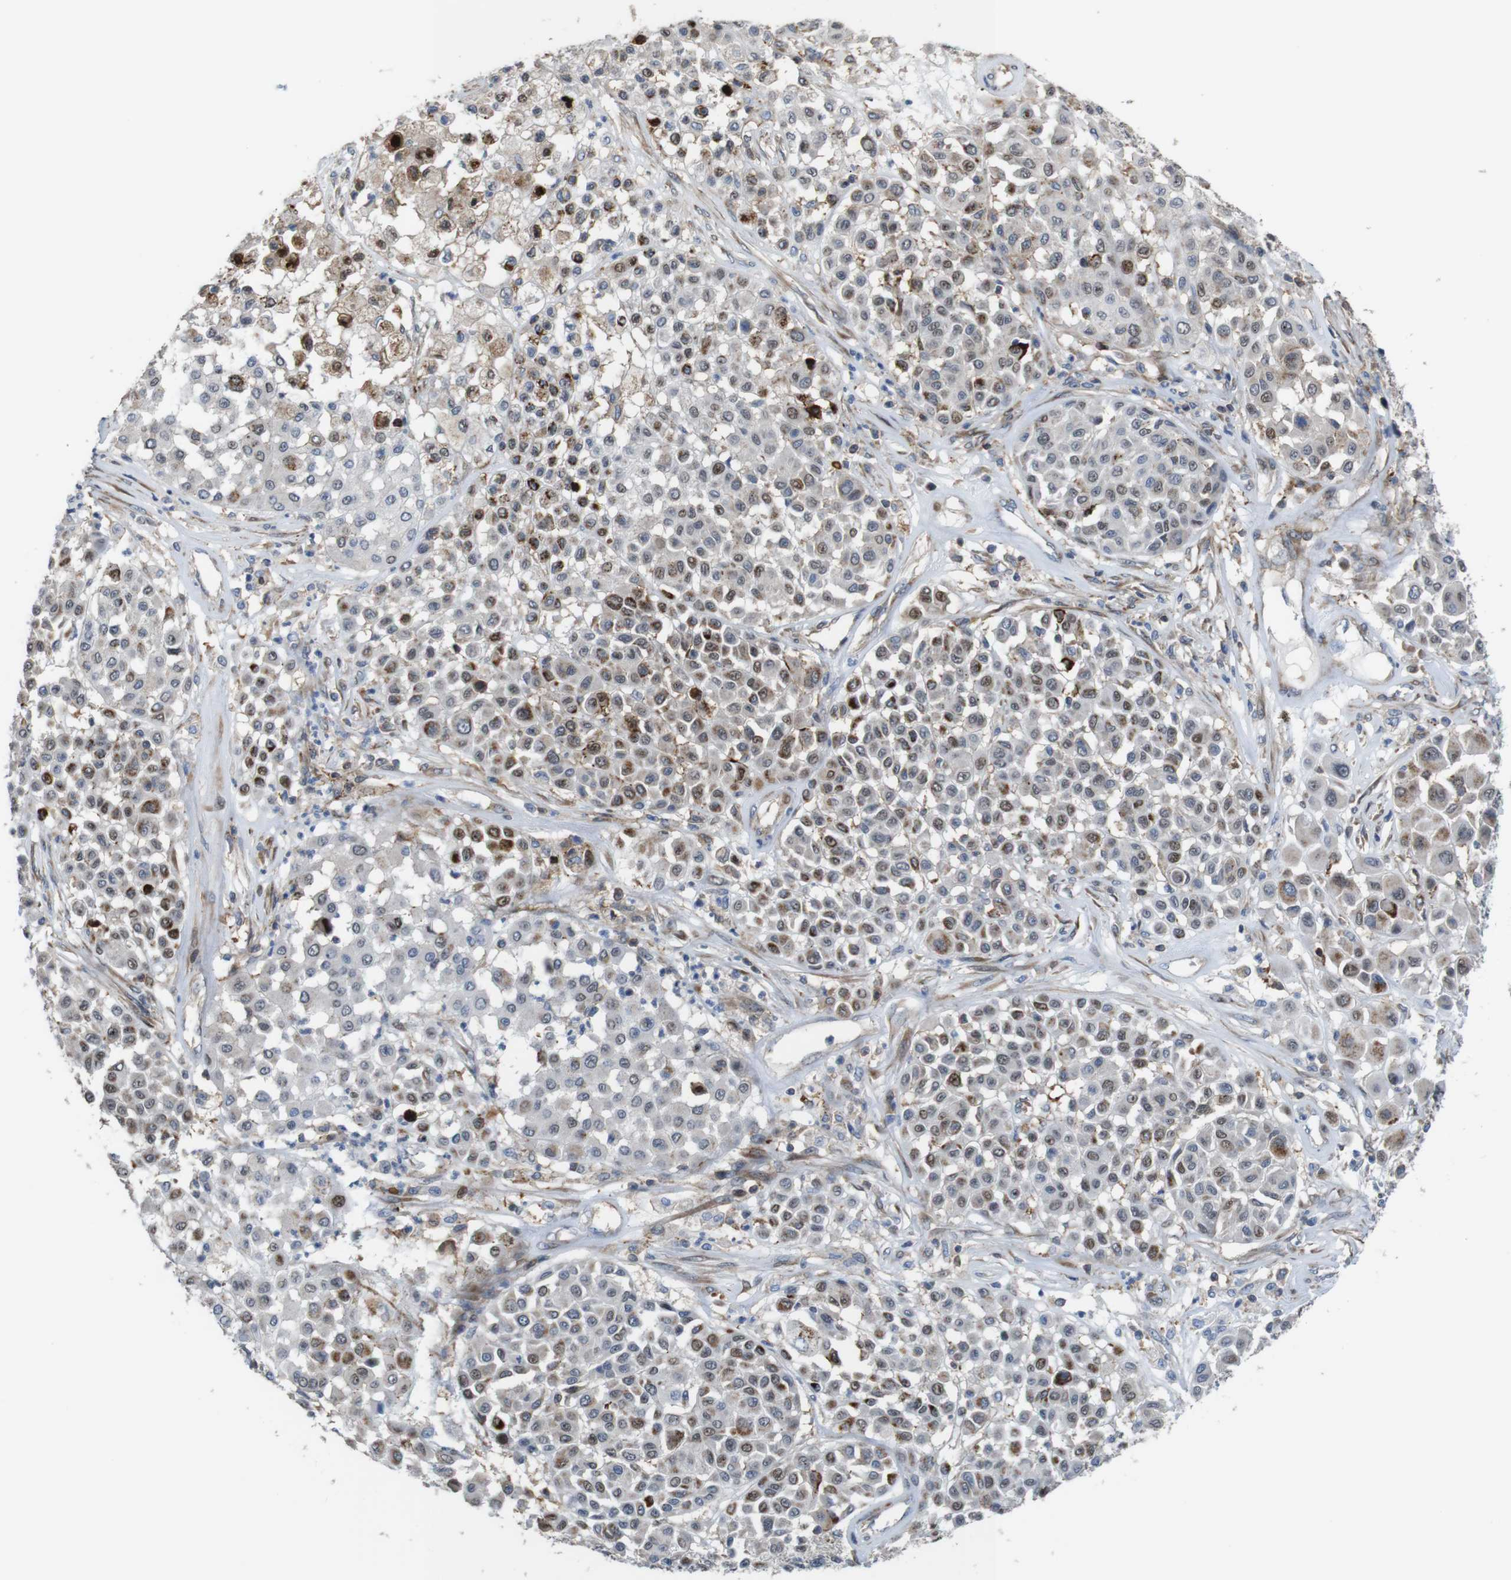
{"staining": {"intensity": "moderate", "quantity": "25%-75%", "location": "cytoplasmic/membranous,nuclear"}, "tissue": "melanoma", "cell_type": "Tumor cells", "image_type": "cancer", "snomed": [{"axis": "morphology", "description": "Malignant melanoma, Metastatic site"}, {"axis": "topography", "description": "Soft tissue"}], "caption": "A micrograph of malignant melanoma (metastatic site) stained for a protein reveals moderate cytoplasmic/membranous and nuclear brown staining in tumor cells. The staining was performed using DAB, with brown indicating positive protein expression. Nuclei are stained blue with hematoxylin.", "gene": "PCOLCE2", "patient": {"sex": "male", "age": 41}}